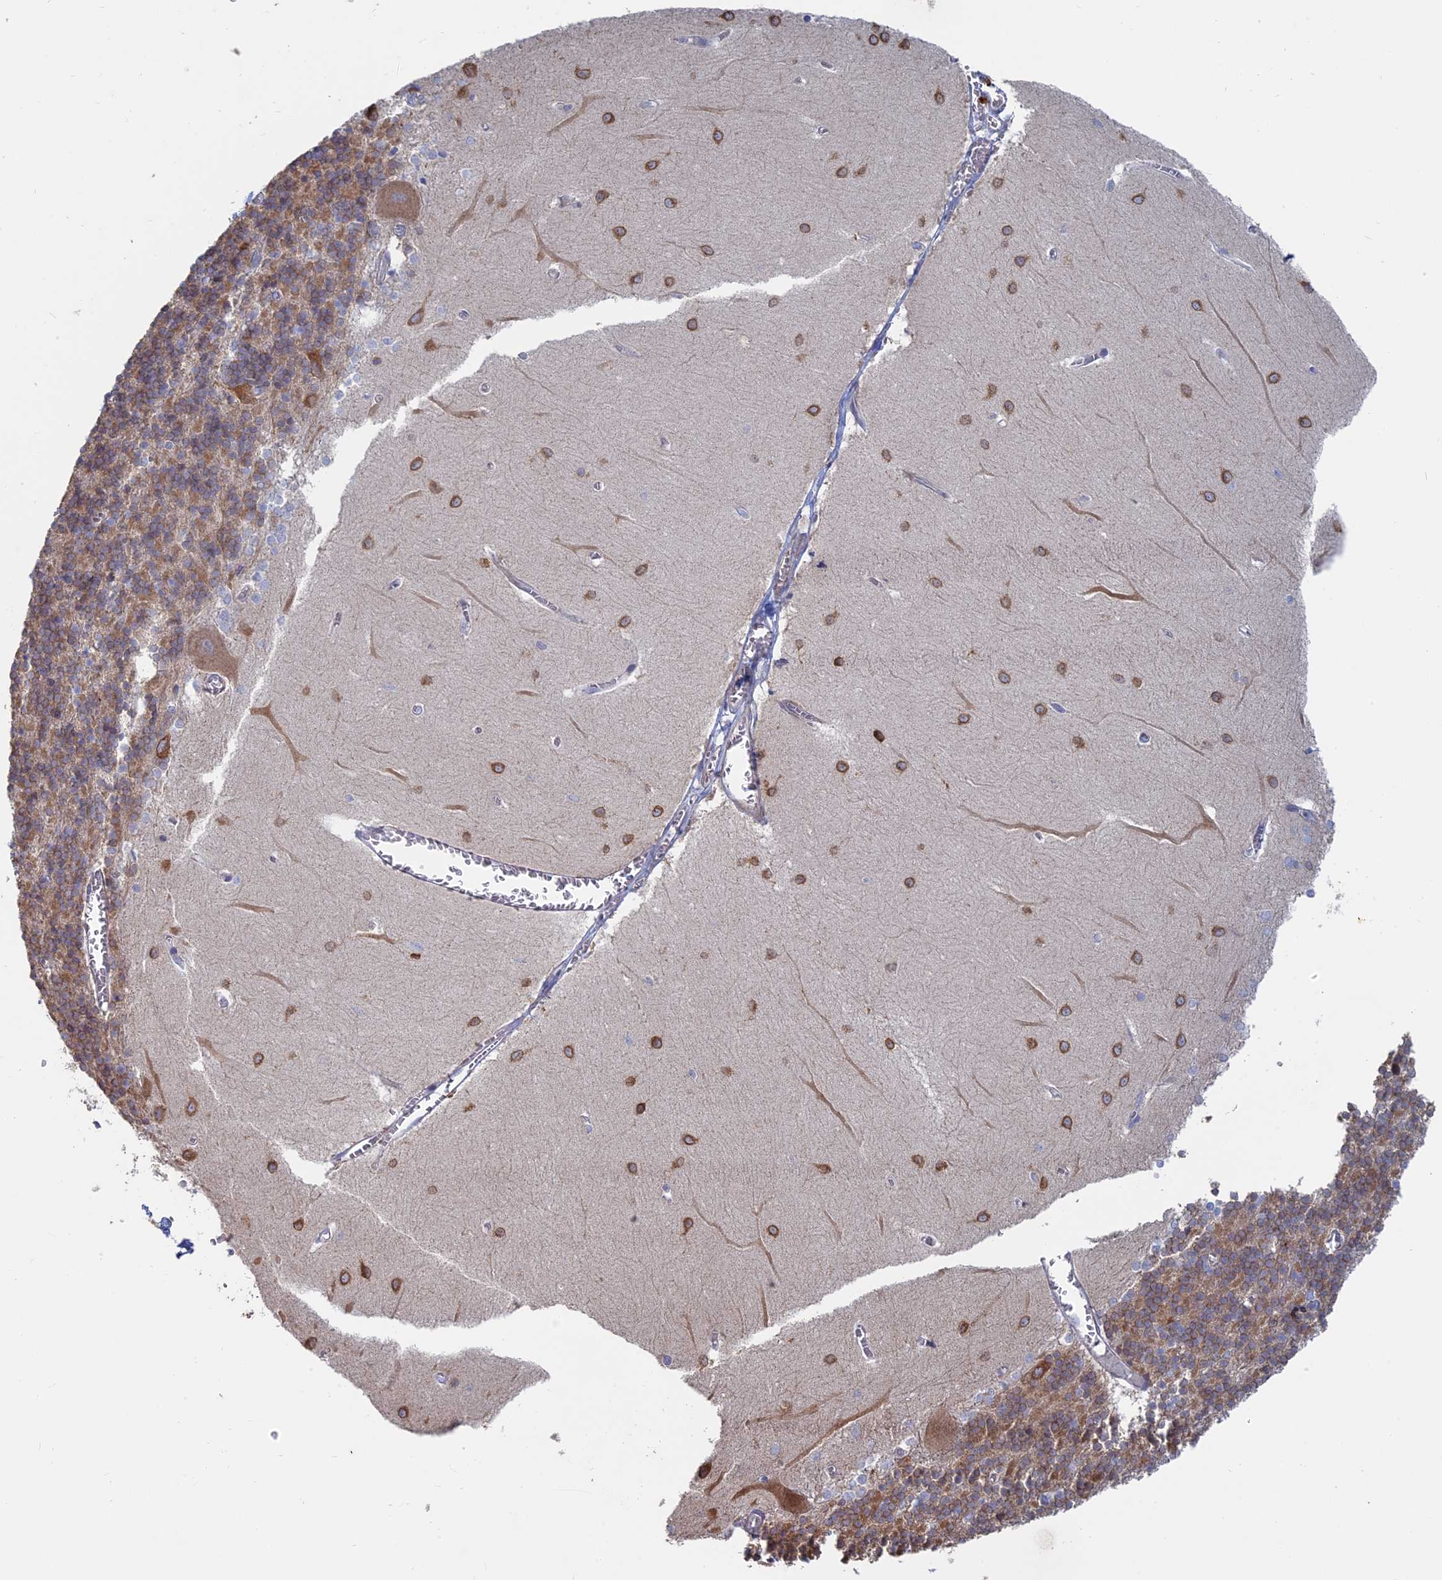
{"staining": {"intensity": "moderate", "quantity": "25%-75%", "location": "cytoplasmic/membranous"}, "tissue": "cerebellum", "cell_type": "Cells in granular layer", "image_type": "normal", "snomed": [{"axis": "morphology", "description": "Normal tissue, NOS"}, {"axis": "topography", "description": "Cerebellum"}], "caption": "Benign cerebellum shows moderate cytoplasmic/membranous positivity in approximately 25%-75% of cells in granular layer.", "gene": "TBC1D30", "patient": {"sex": "male", "age": 37}}